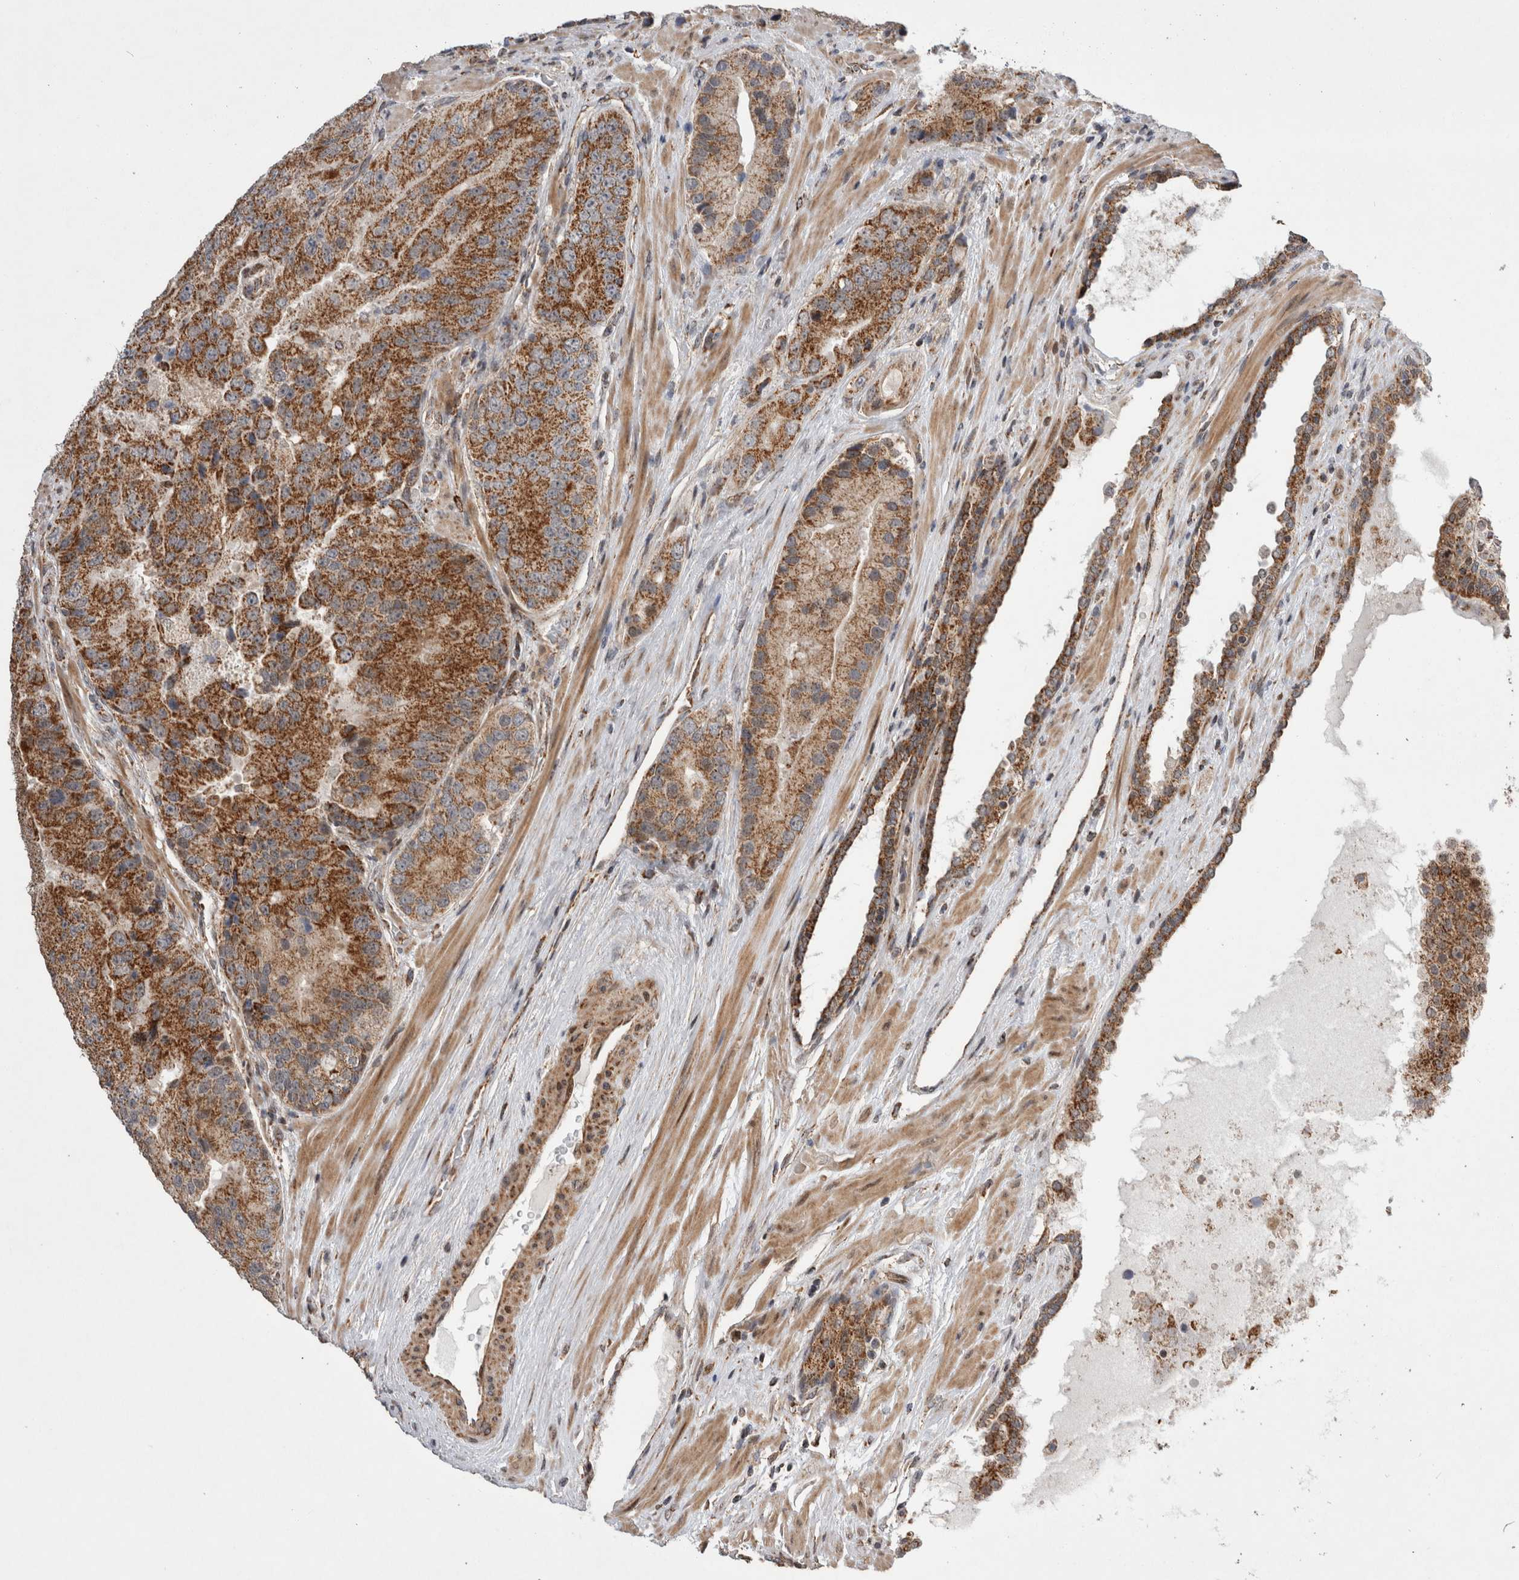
{"staining": {"intensity": "moderate", "quantity": ">75%", "location": "cytoplasmic/membranous"}, "tissue": "prostate cancer", "cell_type": "Tumor cells", "image_type": "cancer", "snomed": [{"axis": "morphology", "description": "Adenocarcinoma, High grade"}, {"axis": "topography", "description": "Prostate"}], "caption": "Prostate adenocarcinoma (high-grade) stained with a protein marker exhibits moderate staining in tumor cells.", "gene": "MRPL37", "patient": {"sex": "male", "age": 70}}